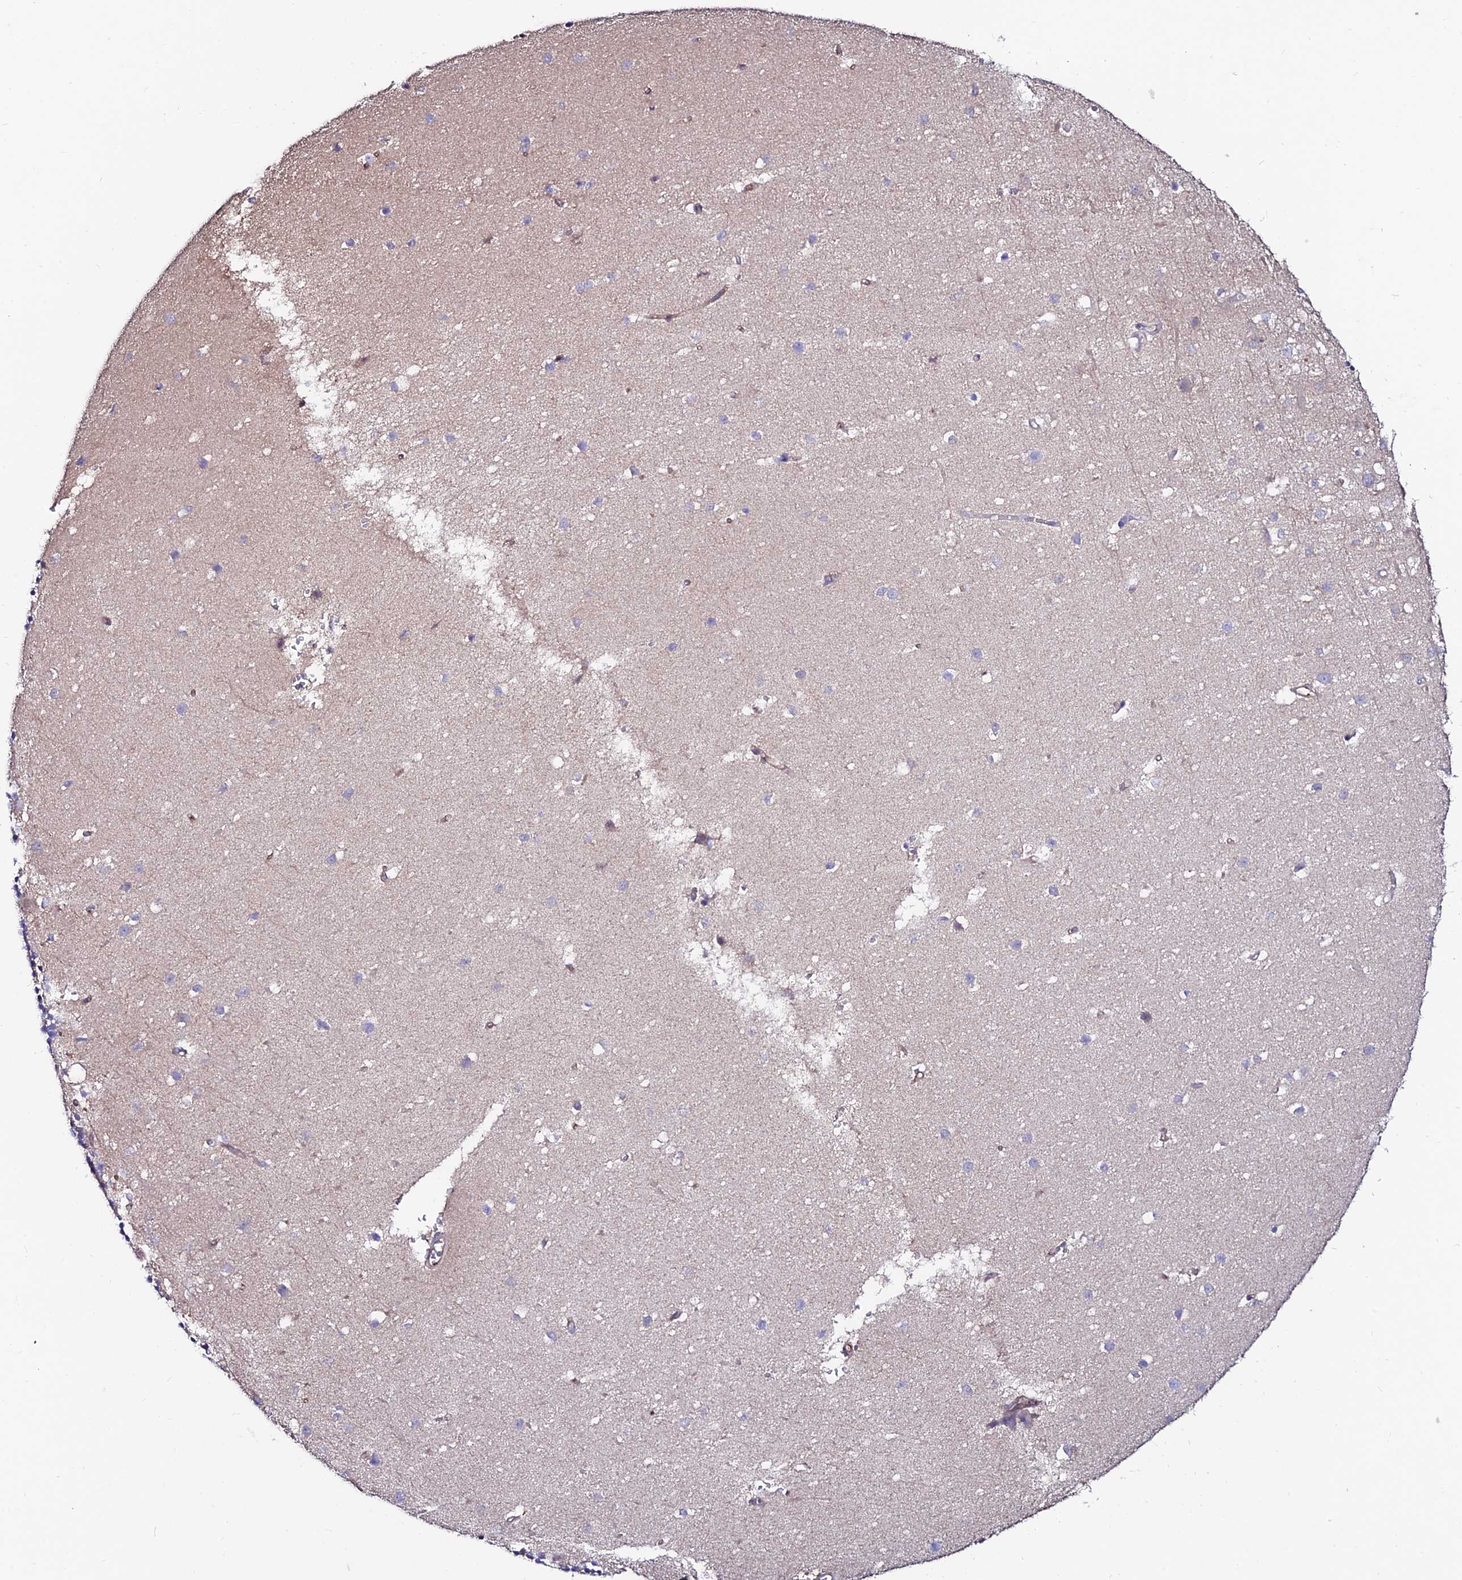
{"staining": {"intensity": "negative", "quantity": "none", "location": "none"}, "tissue": "cerebellum", "cell_type": "Cells in granular layer", "image_type": "normal", "snomed": [{"axis": "morphology", "description": "Normal tissue, NOS"}, {"axis": "topography", "description": "Cerebellum"}], "caption": "Immunohistochemistry histopathology image of normal cerebellum: cerebellum stained with DAB shows no significant protein staining in cells in granular layer.", "gene": "SLC25A16", "patient": {"sex": "male", "age": 54}}